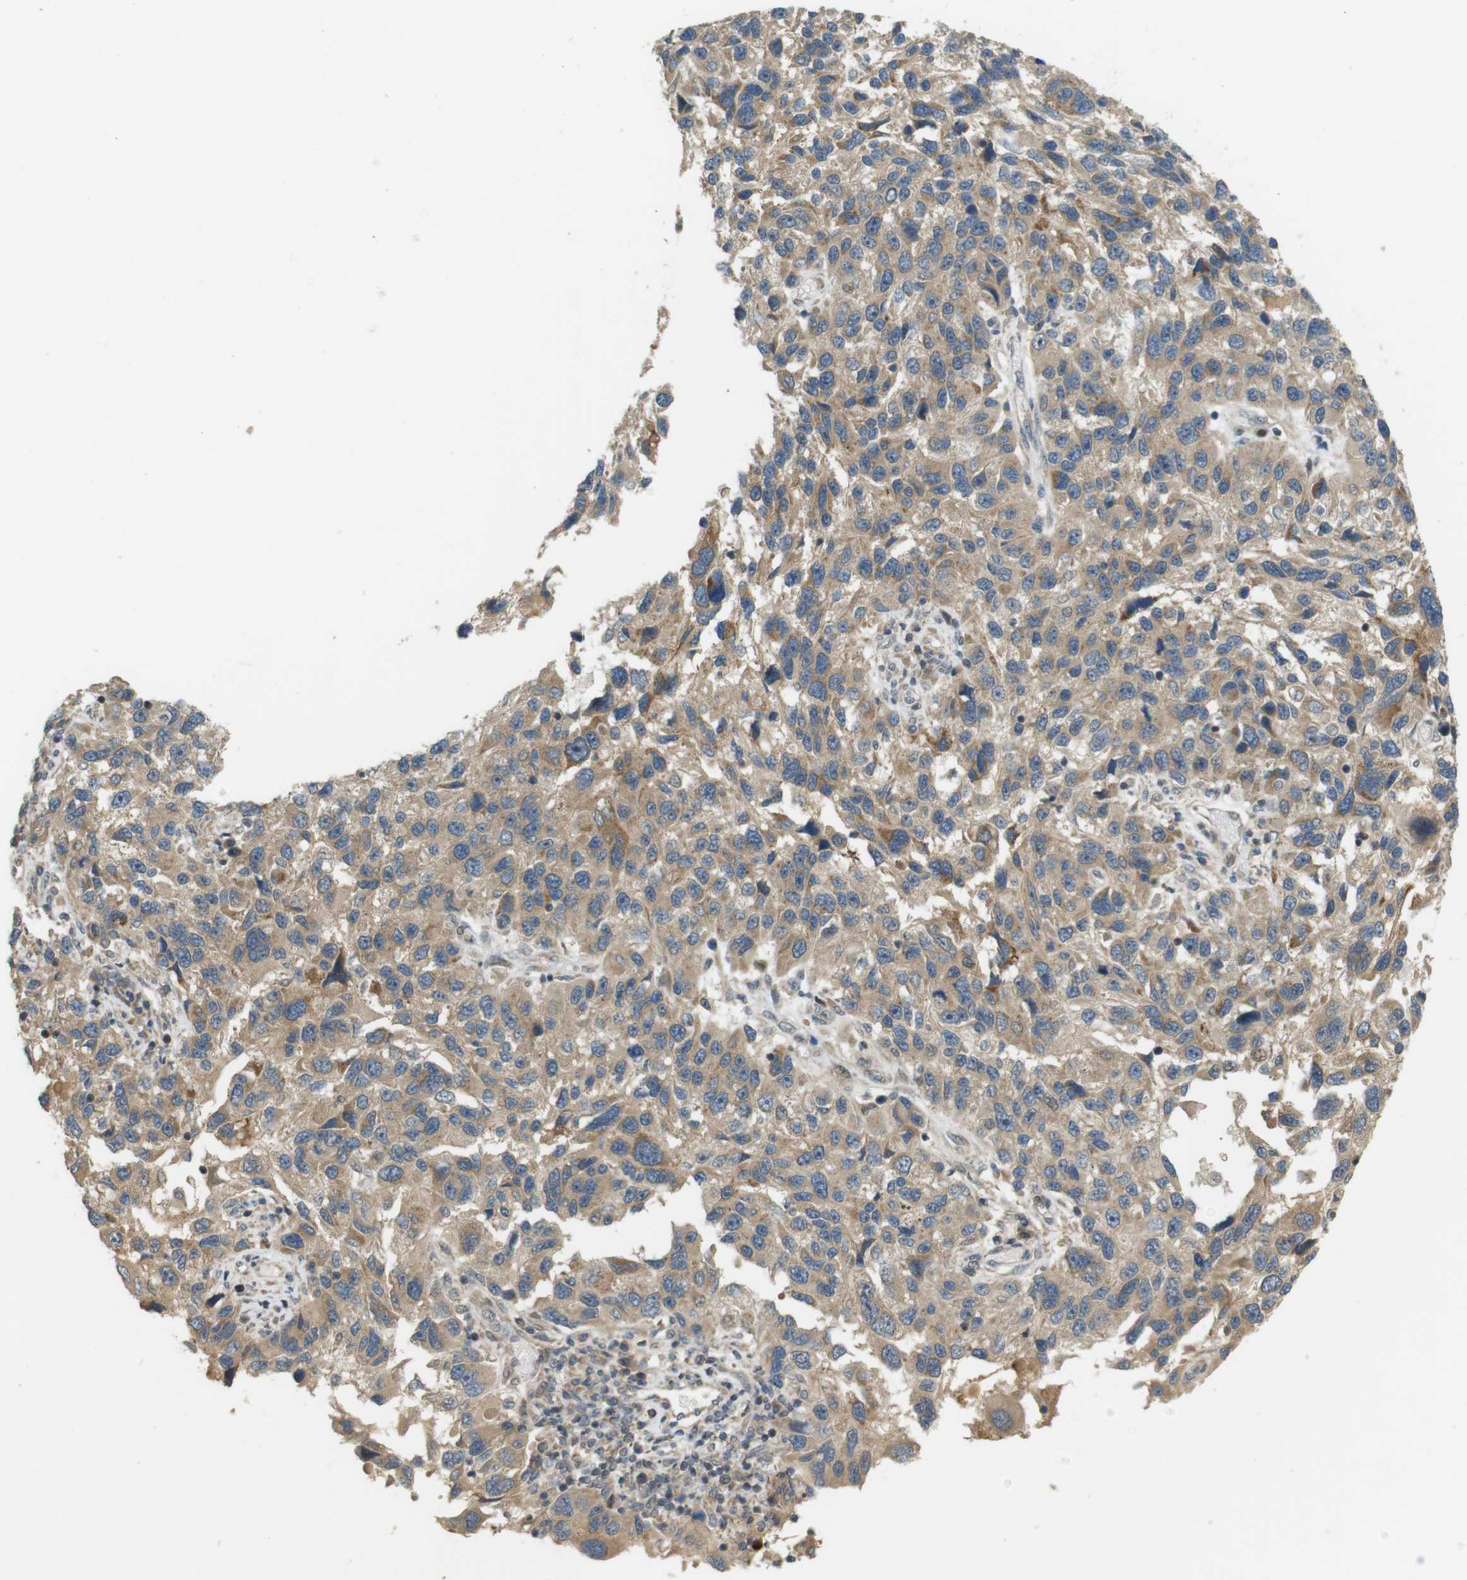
{"staining": {"intensity": "weak", "quantity": ">75%", "location": "cytoplasmic/membranous"}, "tissue": "melanoma", "cell_type": "Tumor cells", "image_type": "cancer", "snomed": [{"axis": "morphology", "description": "Malignant melanoma, NOS"}, {"axis": "topography", "description": "Skin"}], "caption": "Malignant melanoma tissue reveals weak cytoplasmic/membranous staining in about >75% of tumor cells", "gene": "TMX3", "patient": {"sex": "male", "age": 53}}